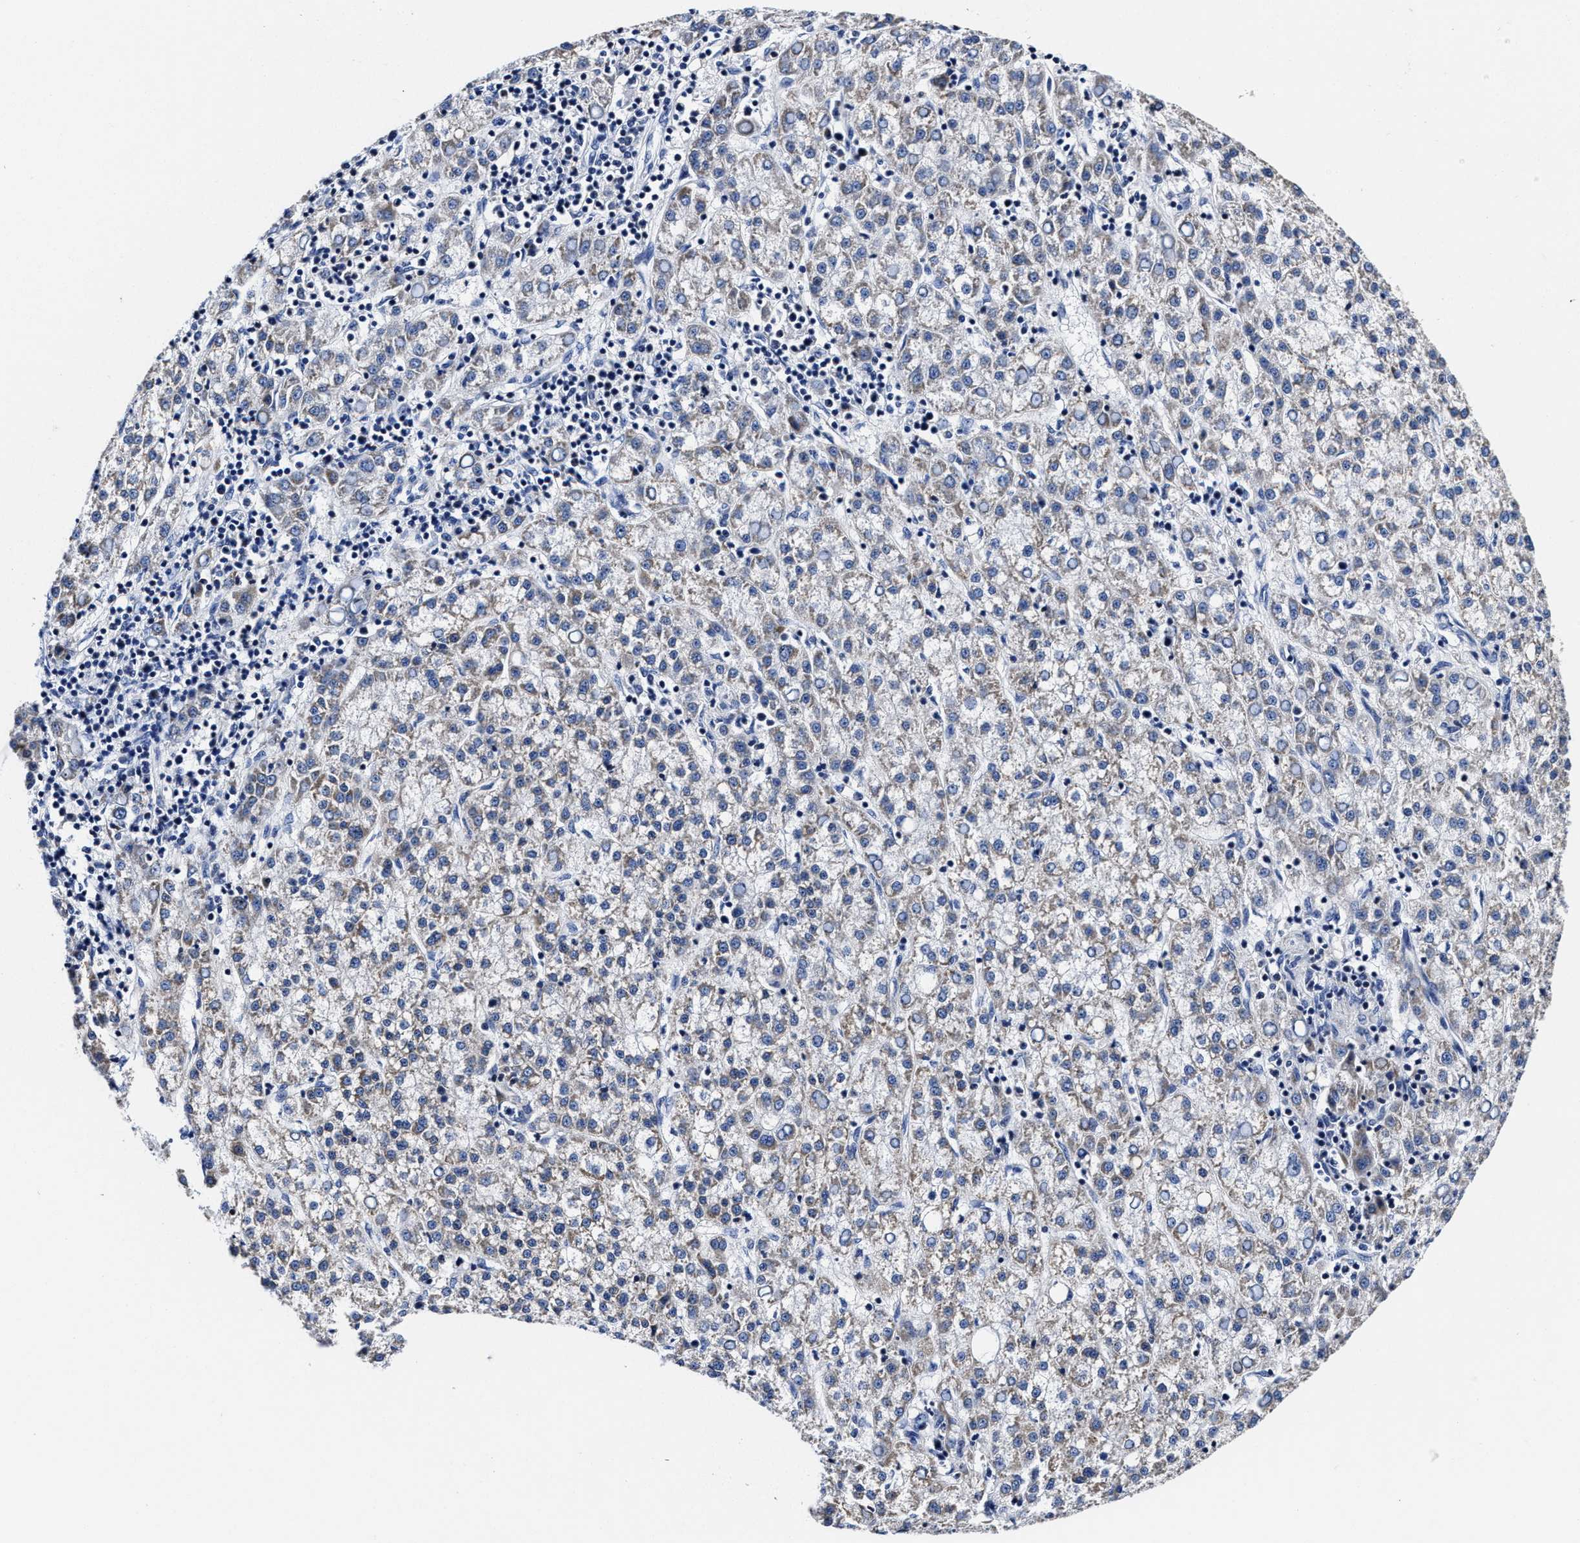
{"staining": {"intensity": "weak", "quantity": "<25%", "location": "cytoplasmic/membranous"}, "tissue": "liver cancer", "cell_type": "Tumor cells", "image_type": "cancer", "snomed": [{"axis": "morphology", "description": "Carcinoma, Hepatocellular, NOS"}, {"axis": "topography", "description": "Liver"}], "caption": "This is an IHC histopathology image of human hepatocellular carcinoma (liver). There is no staining in tumor cells.", "gene": "HINT2", "patient": {"sex": "female", "age": 58}}